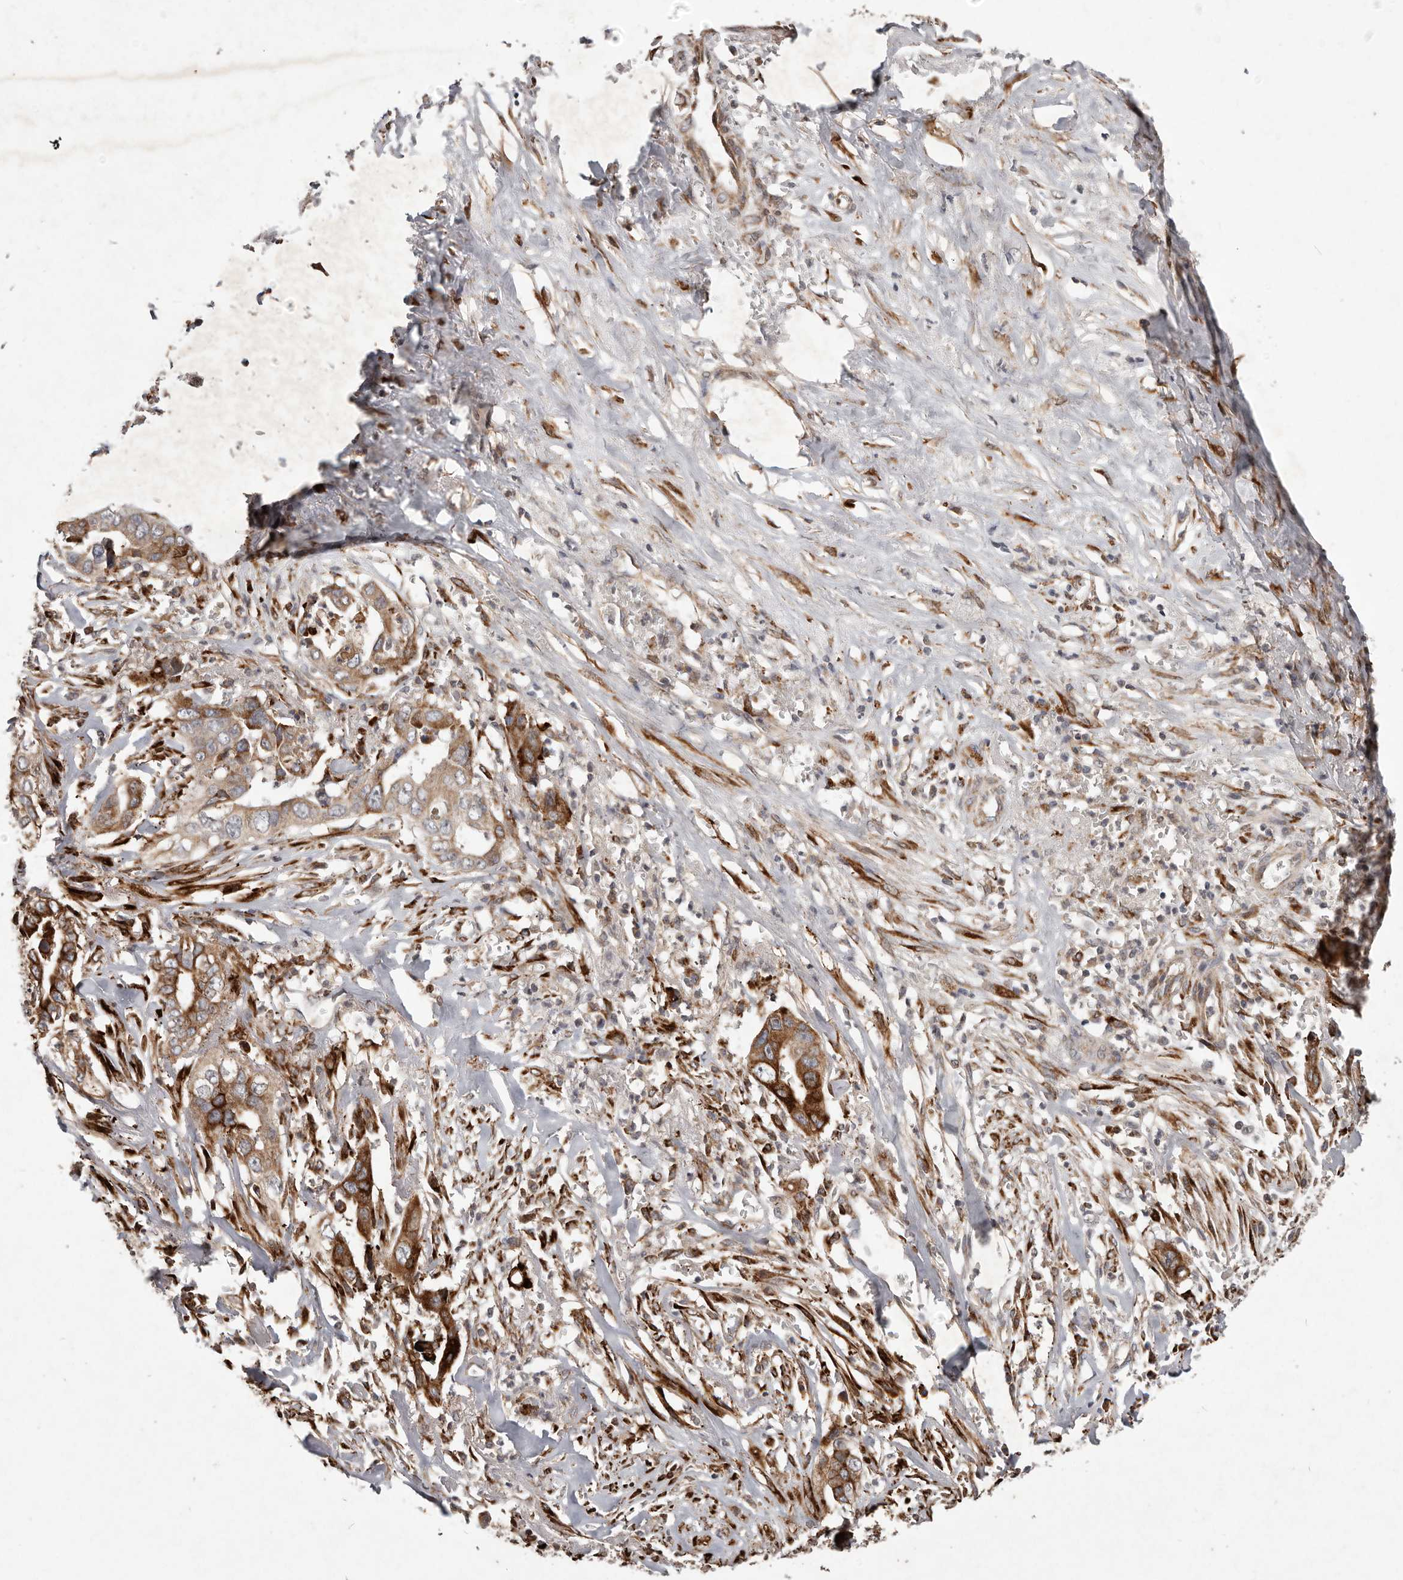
{"staining": {"intensity": "moderate", "quantity": ">75%", "location": "cytoplasmic/membranous"}, "tissue": "liver cancer", "cell_type": "Tumor cells", "image_type": "cancer", "snomed": [{"axis": "morphology", "description": "Cholangiocarcinoma"}, {"axis": "topography", "description": "Liver"}], "caption": "Moderate cytoplasmic/membranous staining is identified in approximately >75% of tumor cells in liver cancer.", "gene": "PLOD2", "patient": {"sex": "female", "age": 79}}